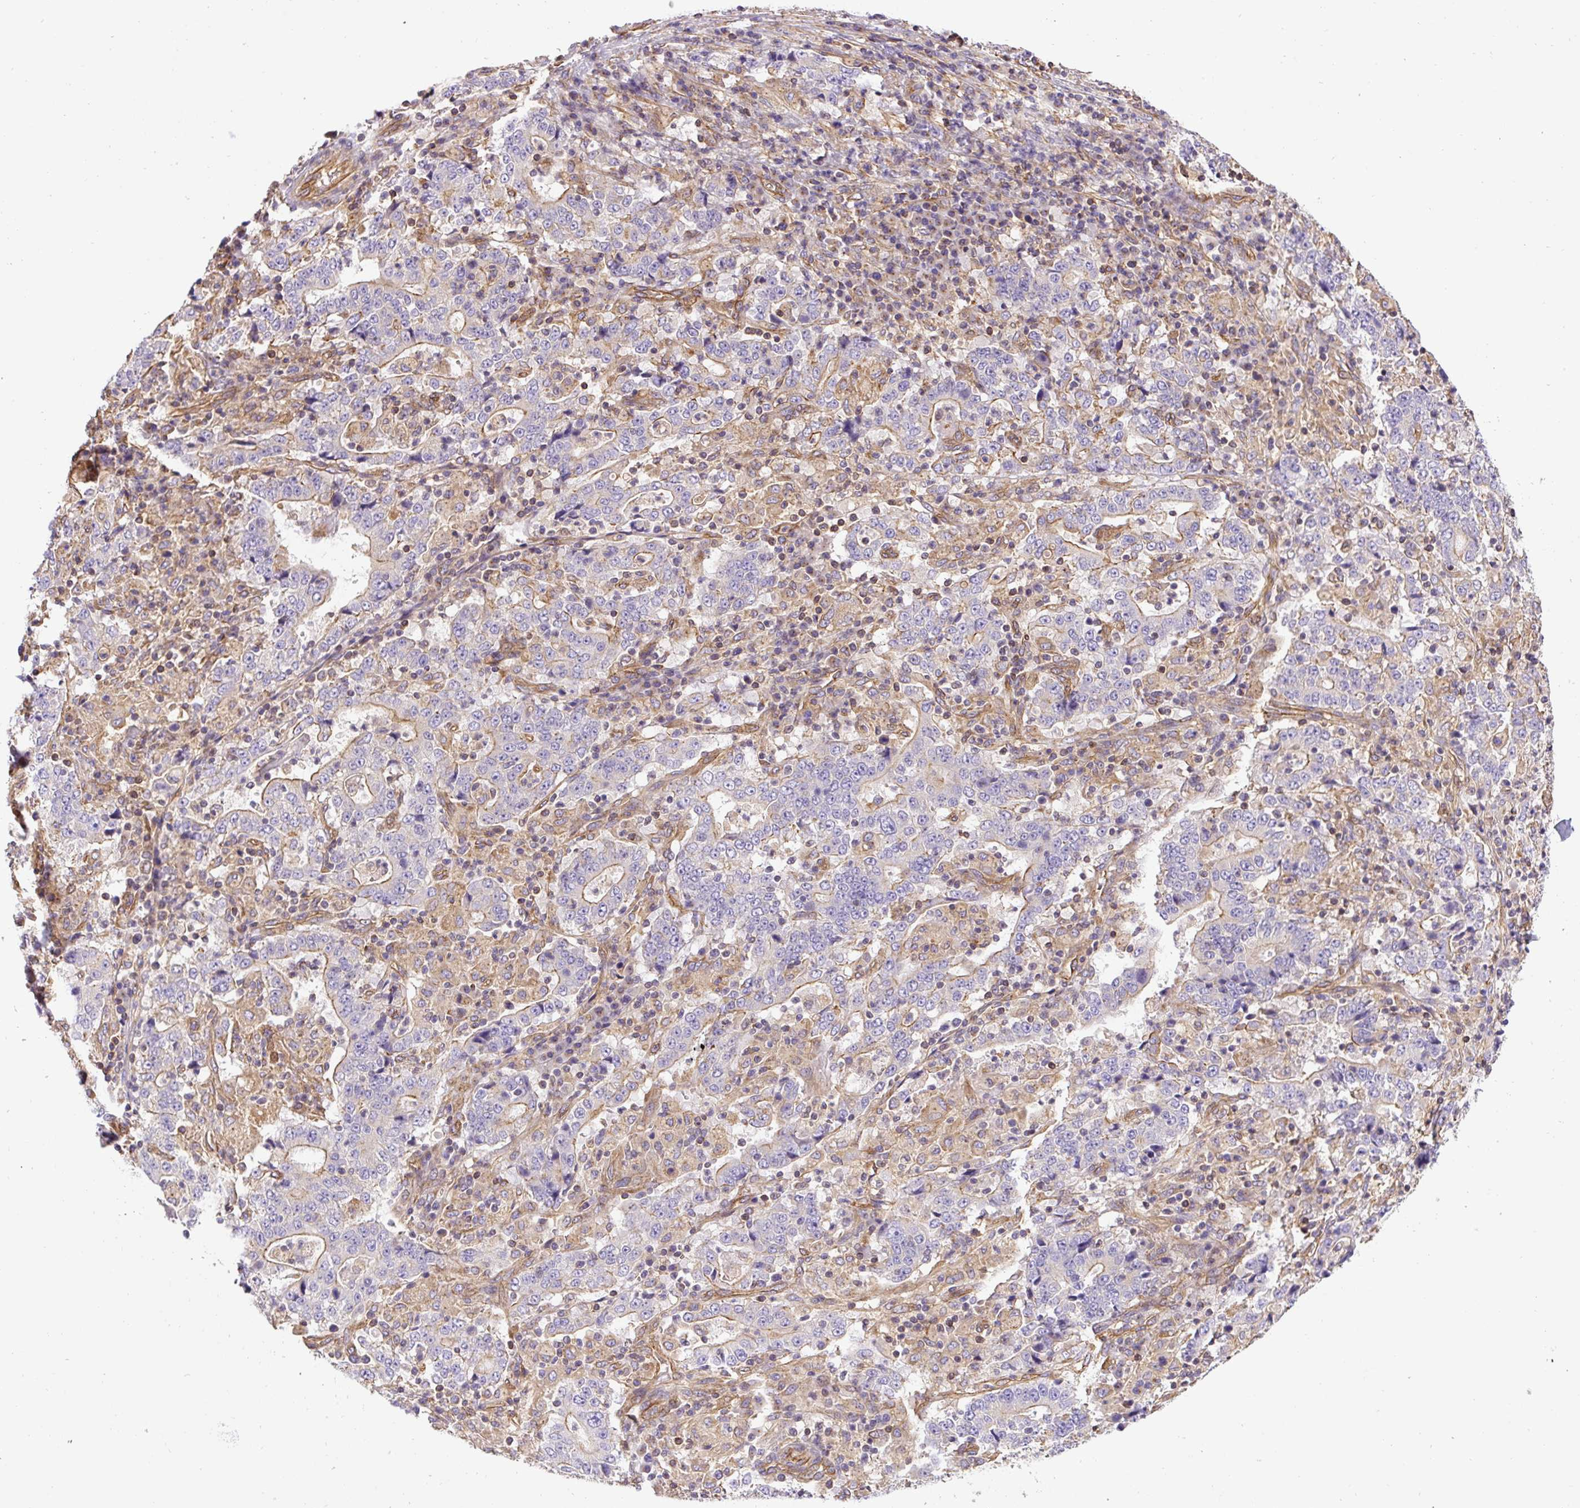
{"staining": {"intensity": "moderate", "quantity": "<25%", "location": "cytoplasmic/membranous"}, "tissue": "stomach cancer", "cell_type": "Tumor cells", "image_type": "cancer", "snomed": [{"axis": "morphology", "description": "Normal tissue, NOS"}, {"axis": "morphology", "description": "Adenocarcinoma, NOS"}, {"axis": "topography", "description": "Stomach, upper"}, {"axis": "topography", "description": "Stomach"}], "caption": "Moderate cytoplasmic/membranous positivity for a protein is seen in about <25% of tumor cells of stomach cancer using IHC.", "gene": "DCTN1", "patient": {"sex": "male", "age": 59}}